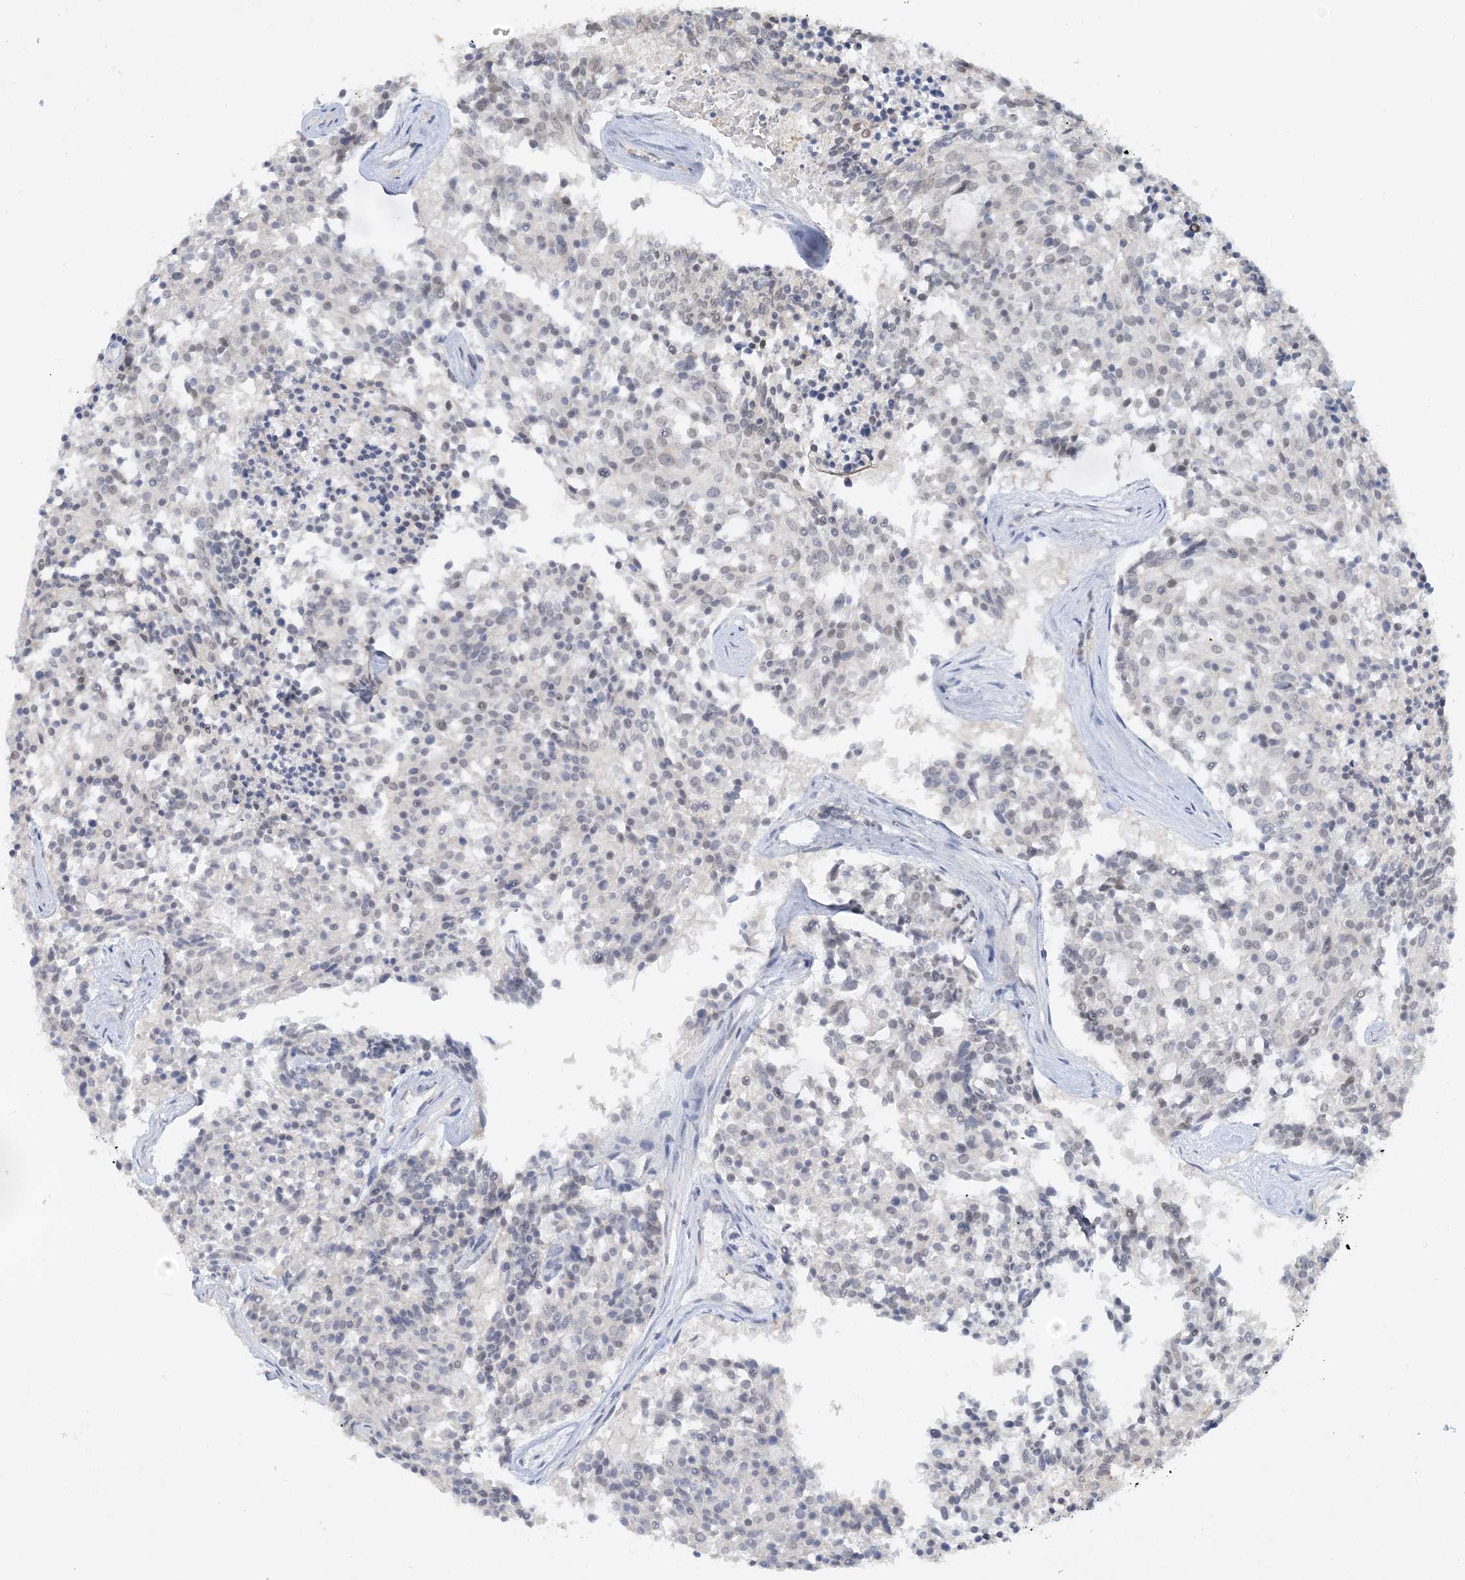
{"staining": {"intensity": "negative", "quantity": "none", "location": "none"}, "tissue": "carcinoid", "cell_type": "Tumor cells", "image_type": "cancer", "snomed": [{"axis": "morphology", "description": "Carcinoid, malignant, NOS"}, {"axis": "topography", "description": "Pancreas"}], "caption": "Tumor cells show no significant expression in malignant carcinoid.", "gene": "KMT2D", "patient": {"sex": "female", "age": 54}}